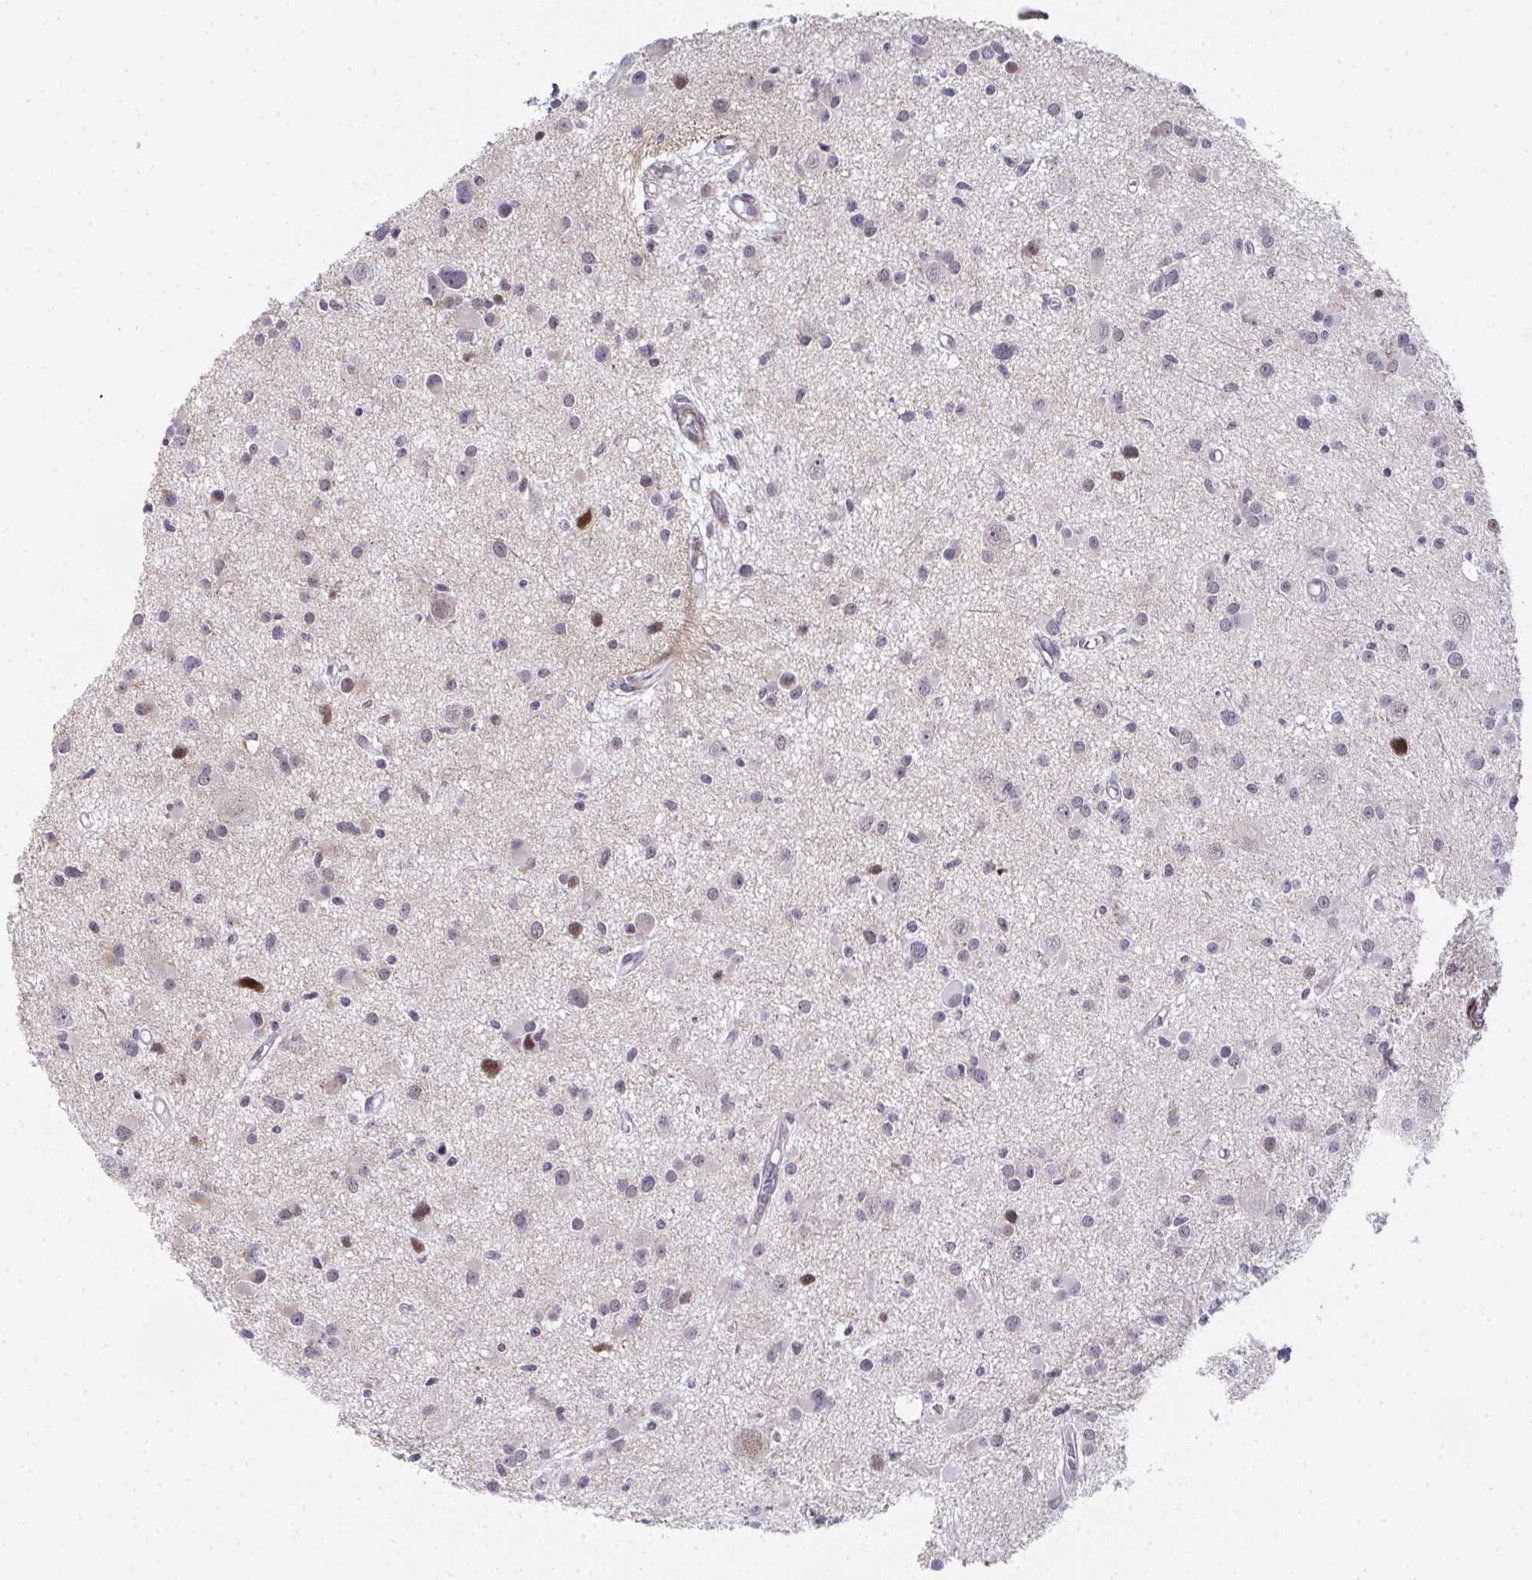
{"staining": {"intensity": "negative", "quantity": "none", "location": "none"}, "tissue": "glioma", "cell_type": "Tumor cells", "image_type": "cancer", "snomed": [{"axis": "morphology", "description": "Glioma, malignant, High grade"}, {"axis": "topography", "description": "Brain"}], "caption": "Immunohistochemical staining of malignant high-grade glioma shows no significant expression in tumor cells.", "gene": "GINS2", "patient": {"sex": "male", "age": 54}}